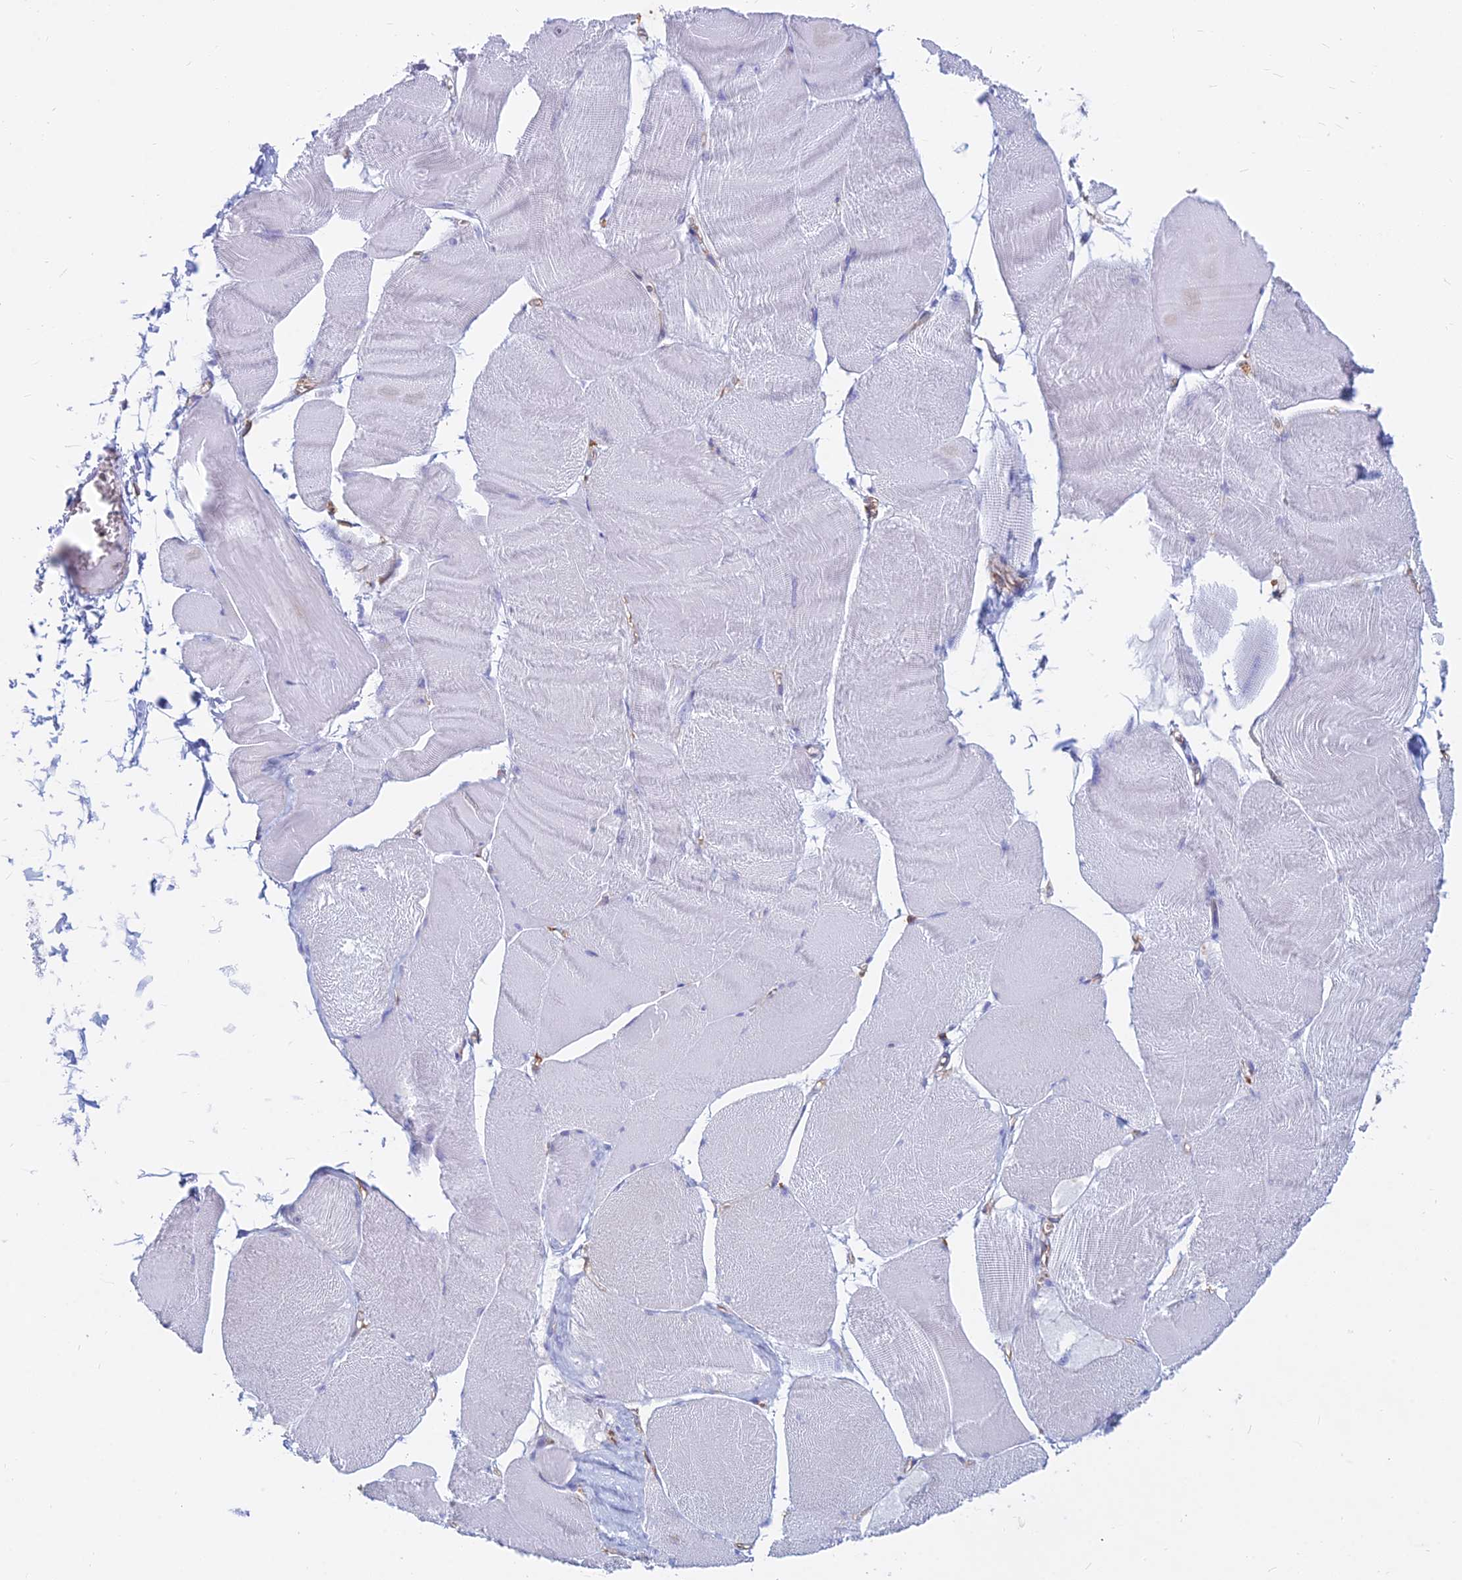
{"staining": {"intensity": "negative", "quantity": "none", "location": "none"}, "tissue": "skeletal muscle", "cell_type": "Myocytes", "image_type": "normal", "snomed": [{"axis": "morphology", "description": "Normal tissue, NOS"}, {"axis": "morphology", "description": "Basal cell carcinoma"}, {"axis": "topography", "description": "Skeletal muscle"}], "caption": "A photomicrograph of human skeletal muscle is negative for staining in myocytes. (Immunohistochemistry (ihc), brightfield microscopy, high magnification).", "gene": "HLA", "patient": {"sex": "female", "age": 64}}